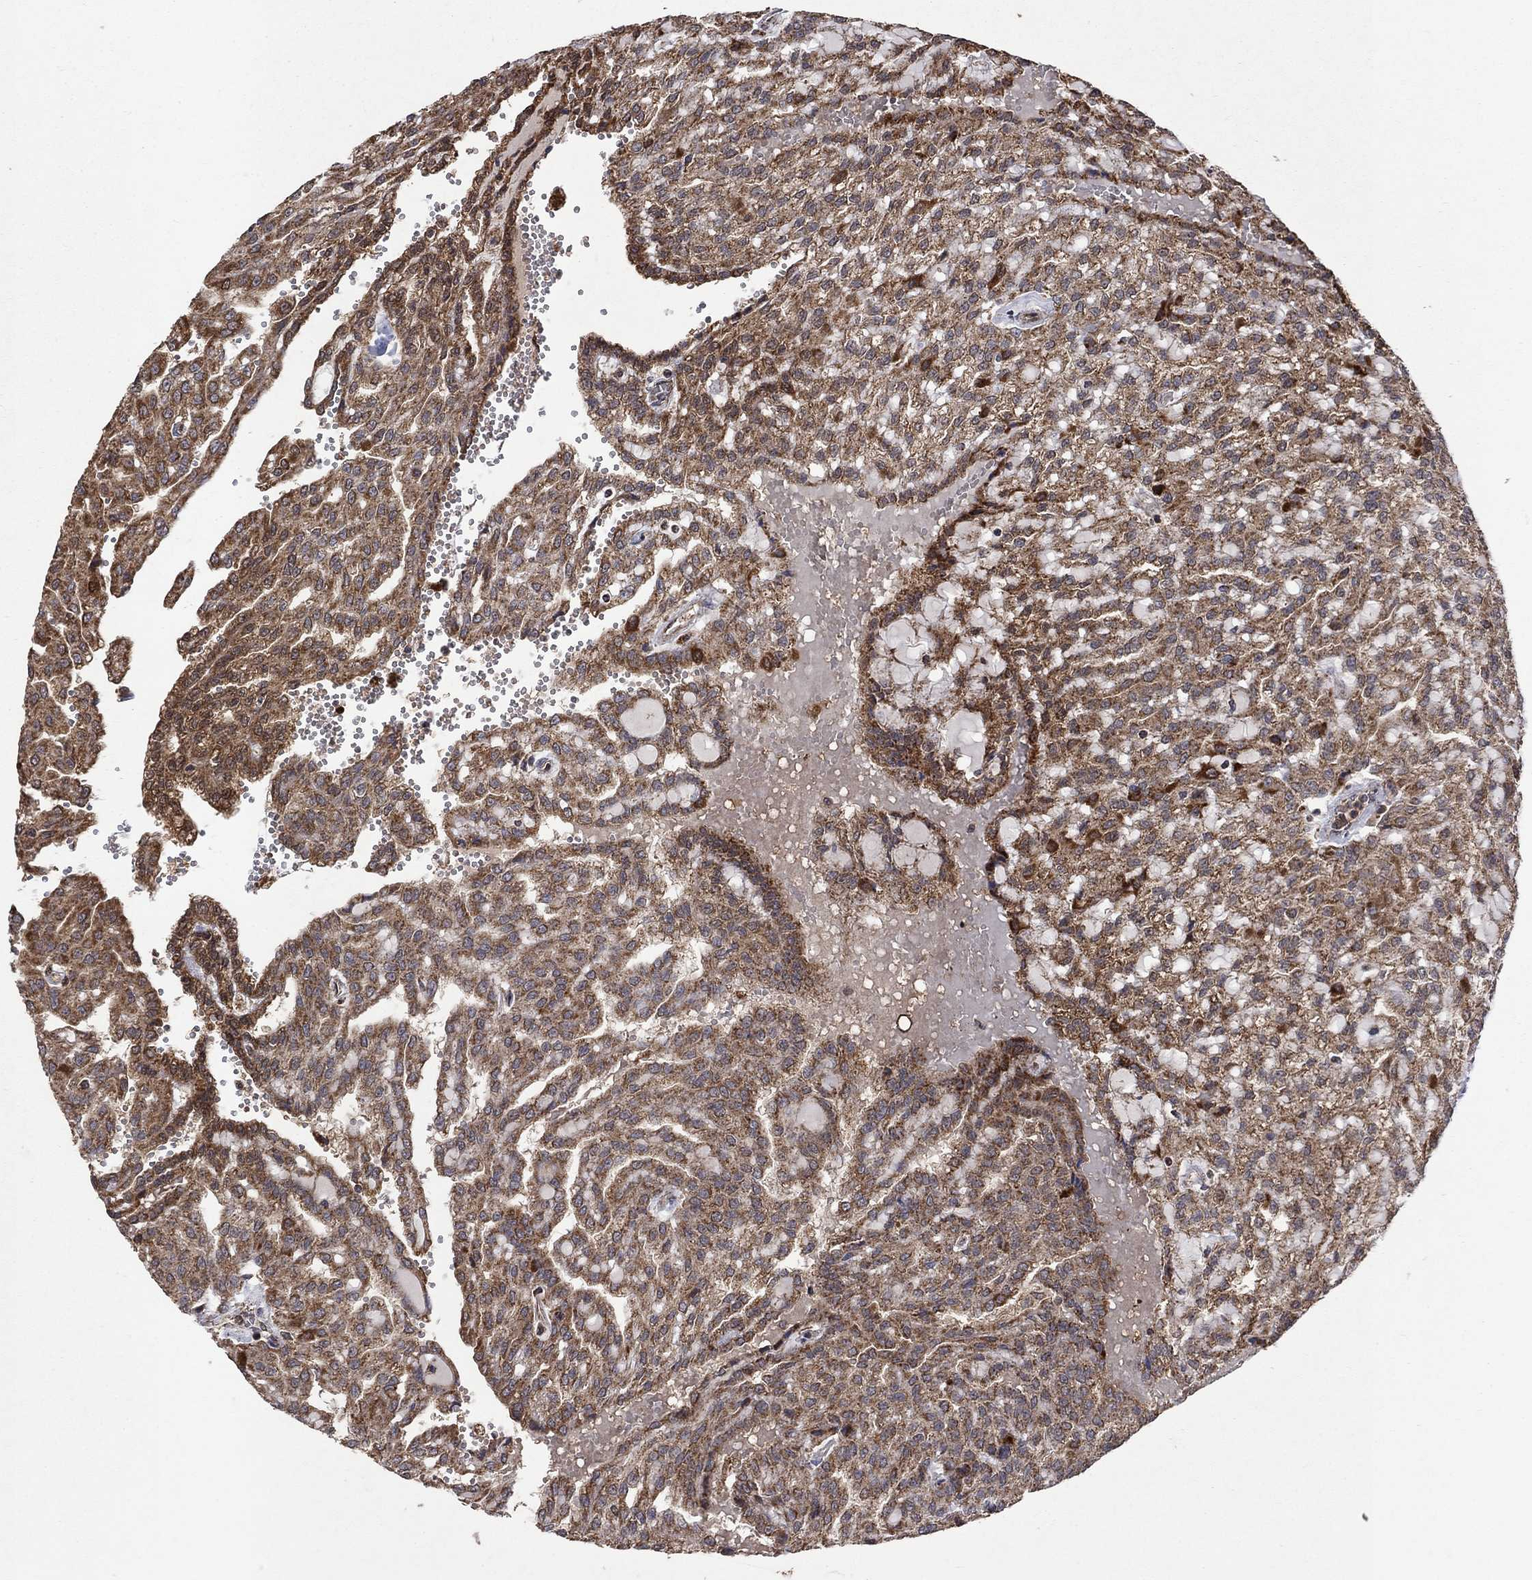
{"staining": {"intensity": "moderate", "quantity": ">75%", "location": "cytoplasmic/membranous"}, "tissue": "renal cancer", "cell_type": "Tumor cells", "image_type": "cancer", "snomed": [{"axis": "morphology", "description": "Adenocarcinoma, NOS"}, {"axis": "topography", "description": "Kidney"}], "caption": "A brown stain highlights moderate cytoplasmic/membranous staining of a protein in renal cancer (adenocarcinoma) tumor cells.", "gene": "DPH1", "patient": {"sex": "male", "age": 63}}